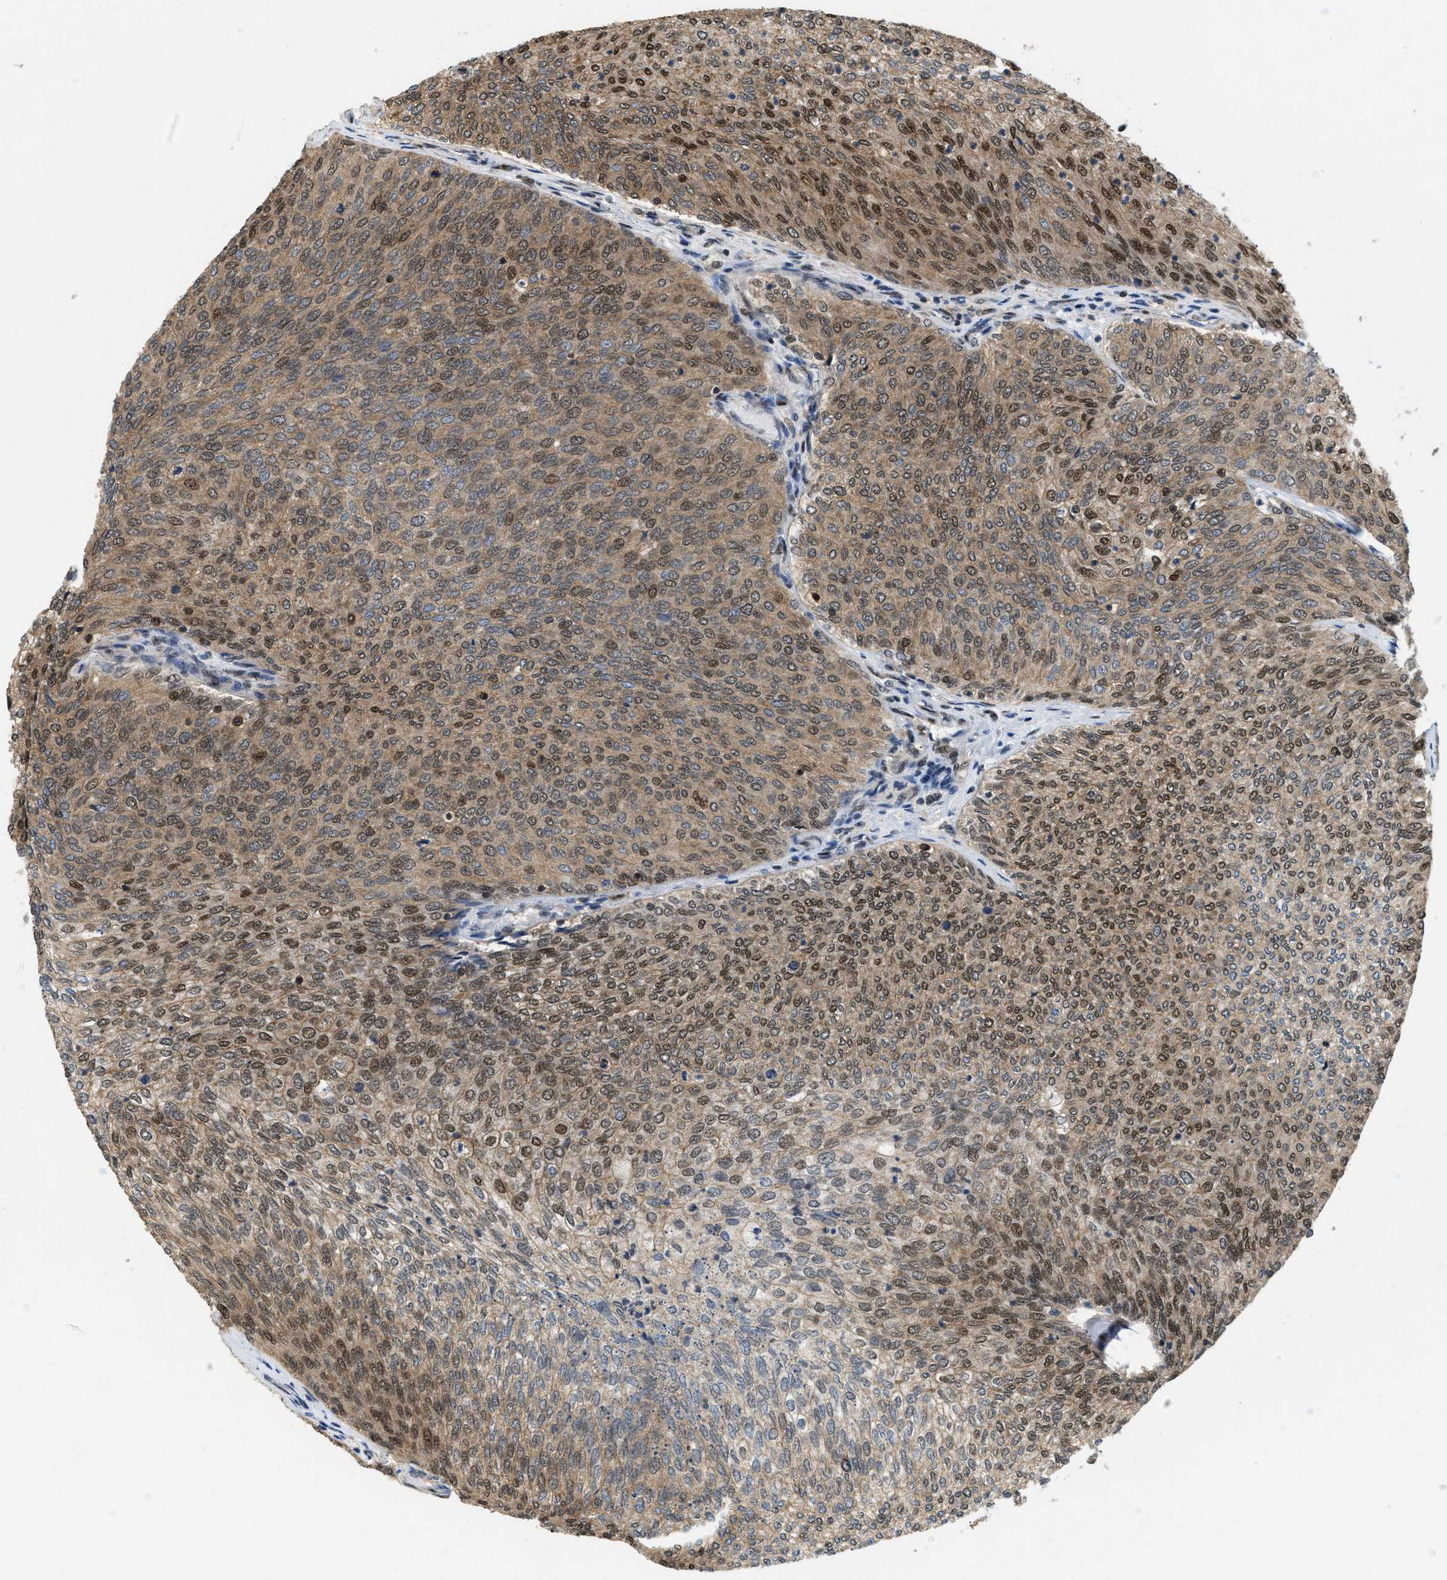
{"staining": {"intensity": "moderate", "quantity": ">75%", "location": "cytoplasmic/membranous,nuclear"}, "tissue": "urothelial cancer", "cell_type": "Tumor cells", "image_type": "cancer", "snomed": [{"axis": "morphology", "description": "Urothelial carcinoma, Low grade"}, {"axis": "topography", "description": "Urinary bladder"}], "caption": "Moderate cytoplasmic/membranous and nuclear protein positivity is appreciated in about >75% of tumor cells in urothelial carcinoma (low-grade). The staining is performed using DAB (3,3'-diaminobenzidine) brown chromogen to label protein expression. The nuclei are counter-stained blue using hematoxylin.", "gene": "ATF7IP", "patient": {"sex": "female", "age": 79}}